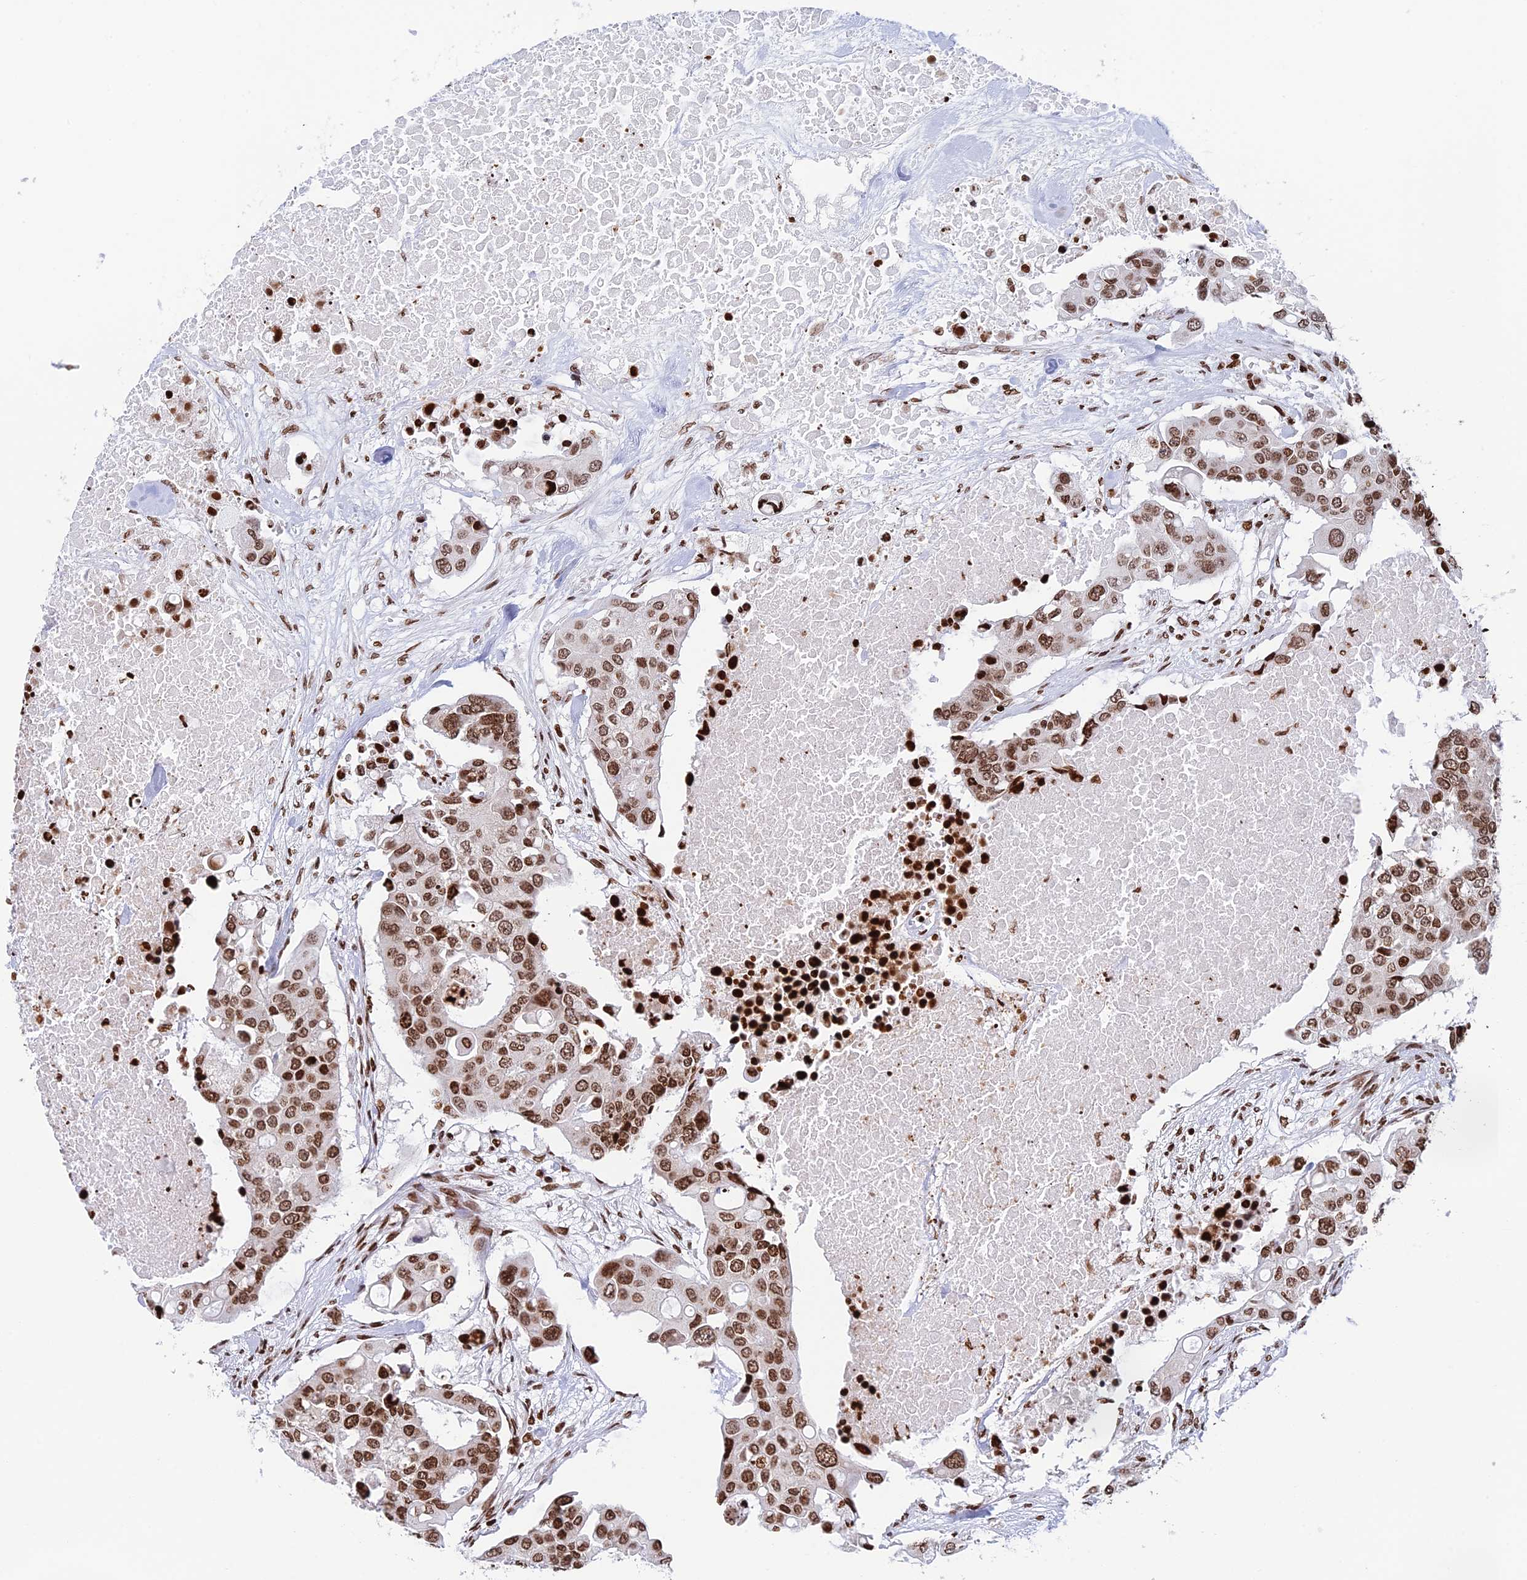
{"staining": {"intensity": "moderate", "quantity": ">75%", "location": "nuclear"}, "tissue": "colorectal cancer", "cell_type": "Tumor cells", "image_type": "cancer", "snomed": [{"axis": "morphology", "description": "Adenocarcinoma, NOS"}, {"axis": "topography", "description": "Colon"}], "caption": "DAB (3,3'-diaminobenzidine) immunohistochemical staining of colorectal cancer (adenocarcinoma) exhibits moderate nuclear protein staining in approximately >75% of tumor cells.", "gene": "RPAP1", "patient": {"sex": "male", "age": 77}}